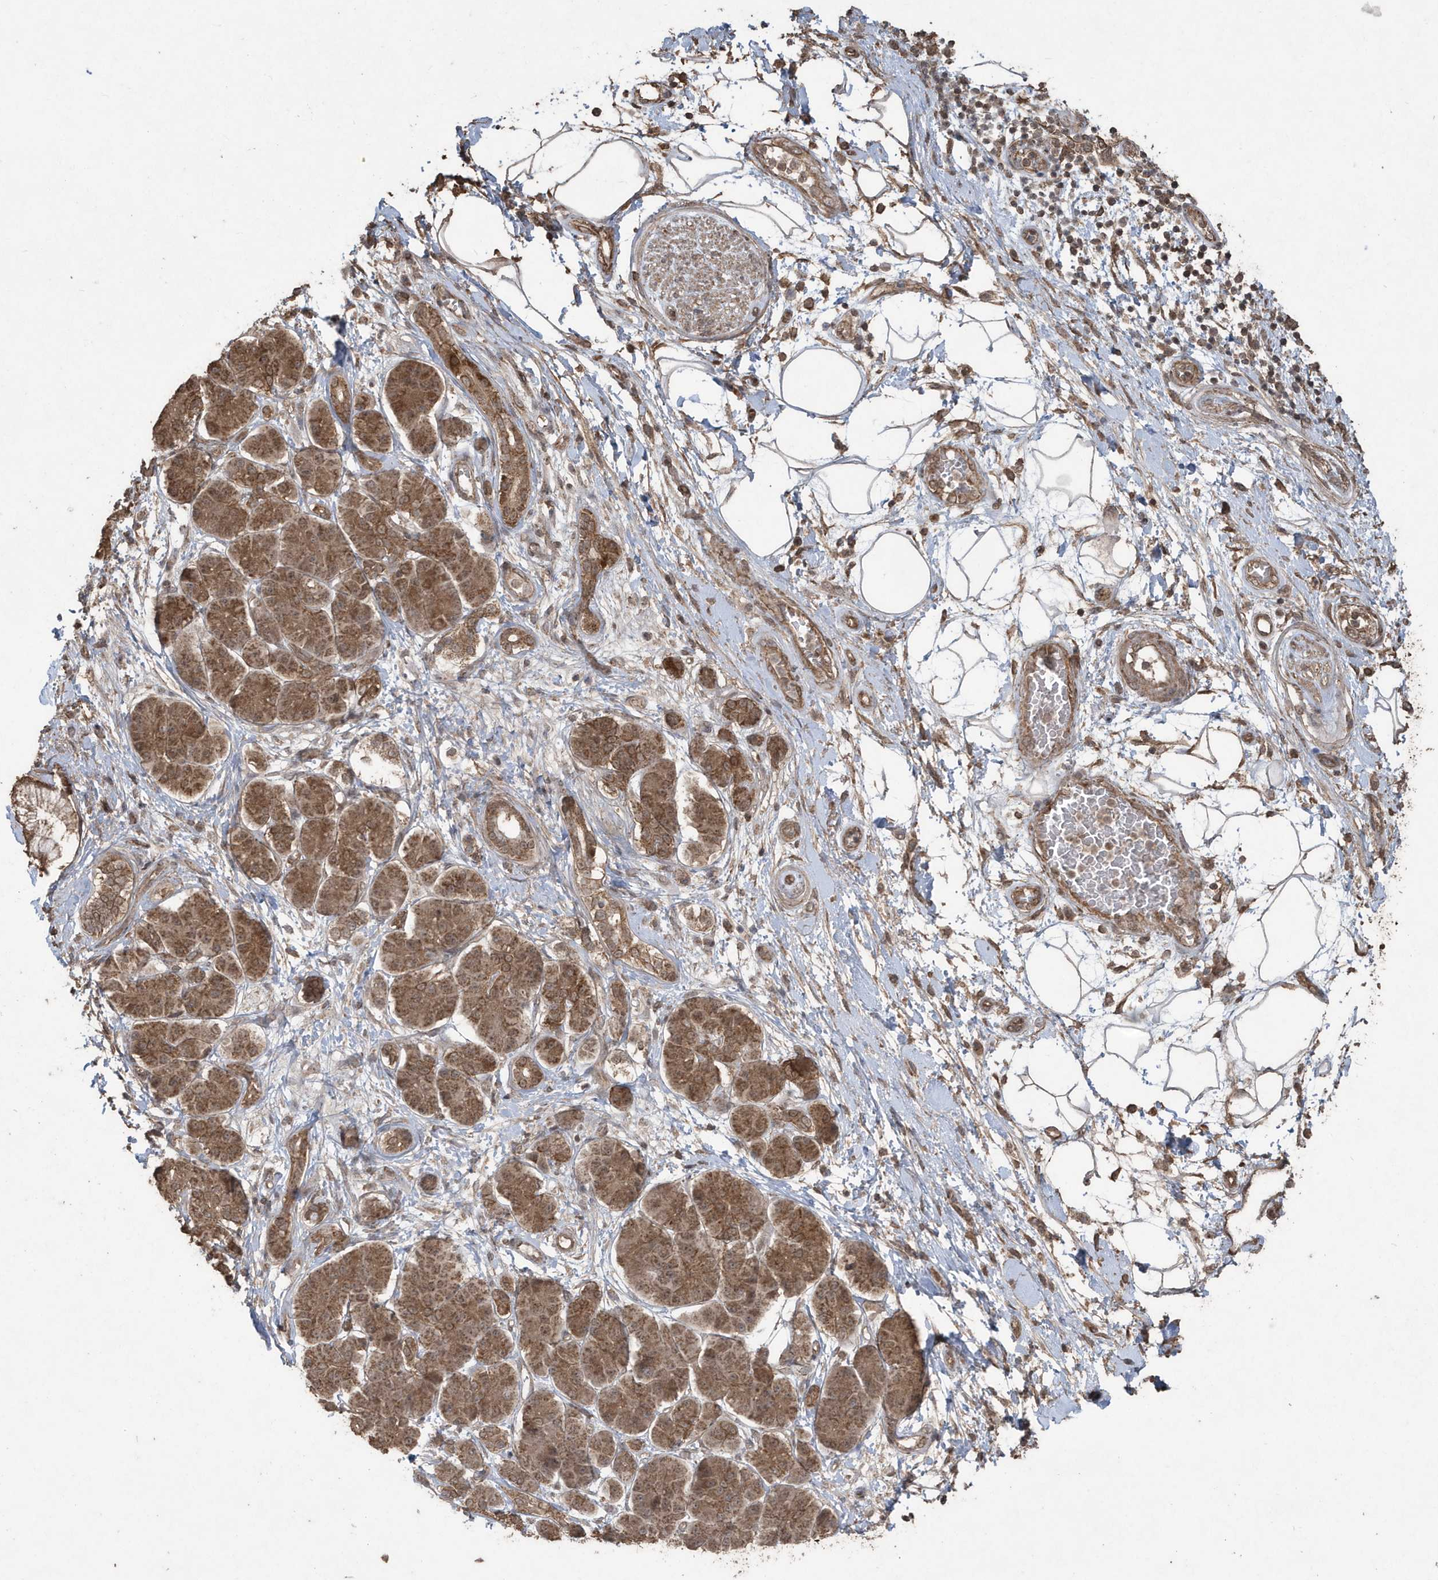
{"staining": {"intensity": "moderate", "quantity": ">75%", "location": "cytoplasmic/membranous,nuclear"}, "tissue": "pancreatic cancer", "cell_type": "Tumor cells", "image_type": "cancer", "snomed": [{"axis": "morphology", "description": "Adenocarcinoma, NOS"}, {"axis": "topography", "description": "Pancreas"}], "caption": "Immunohistochemical staining of adenocarcinoma (pancreatic) demonstrates moderate cytoplasmic/membranous and nuclear protein positivity in about >75% of tumor cells.", "gene": "PAXBP1", "patient": {"sex": "female", "age": 73}}